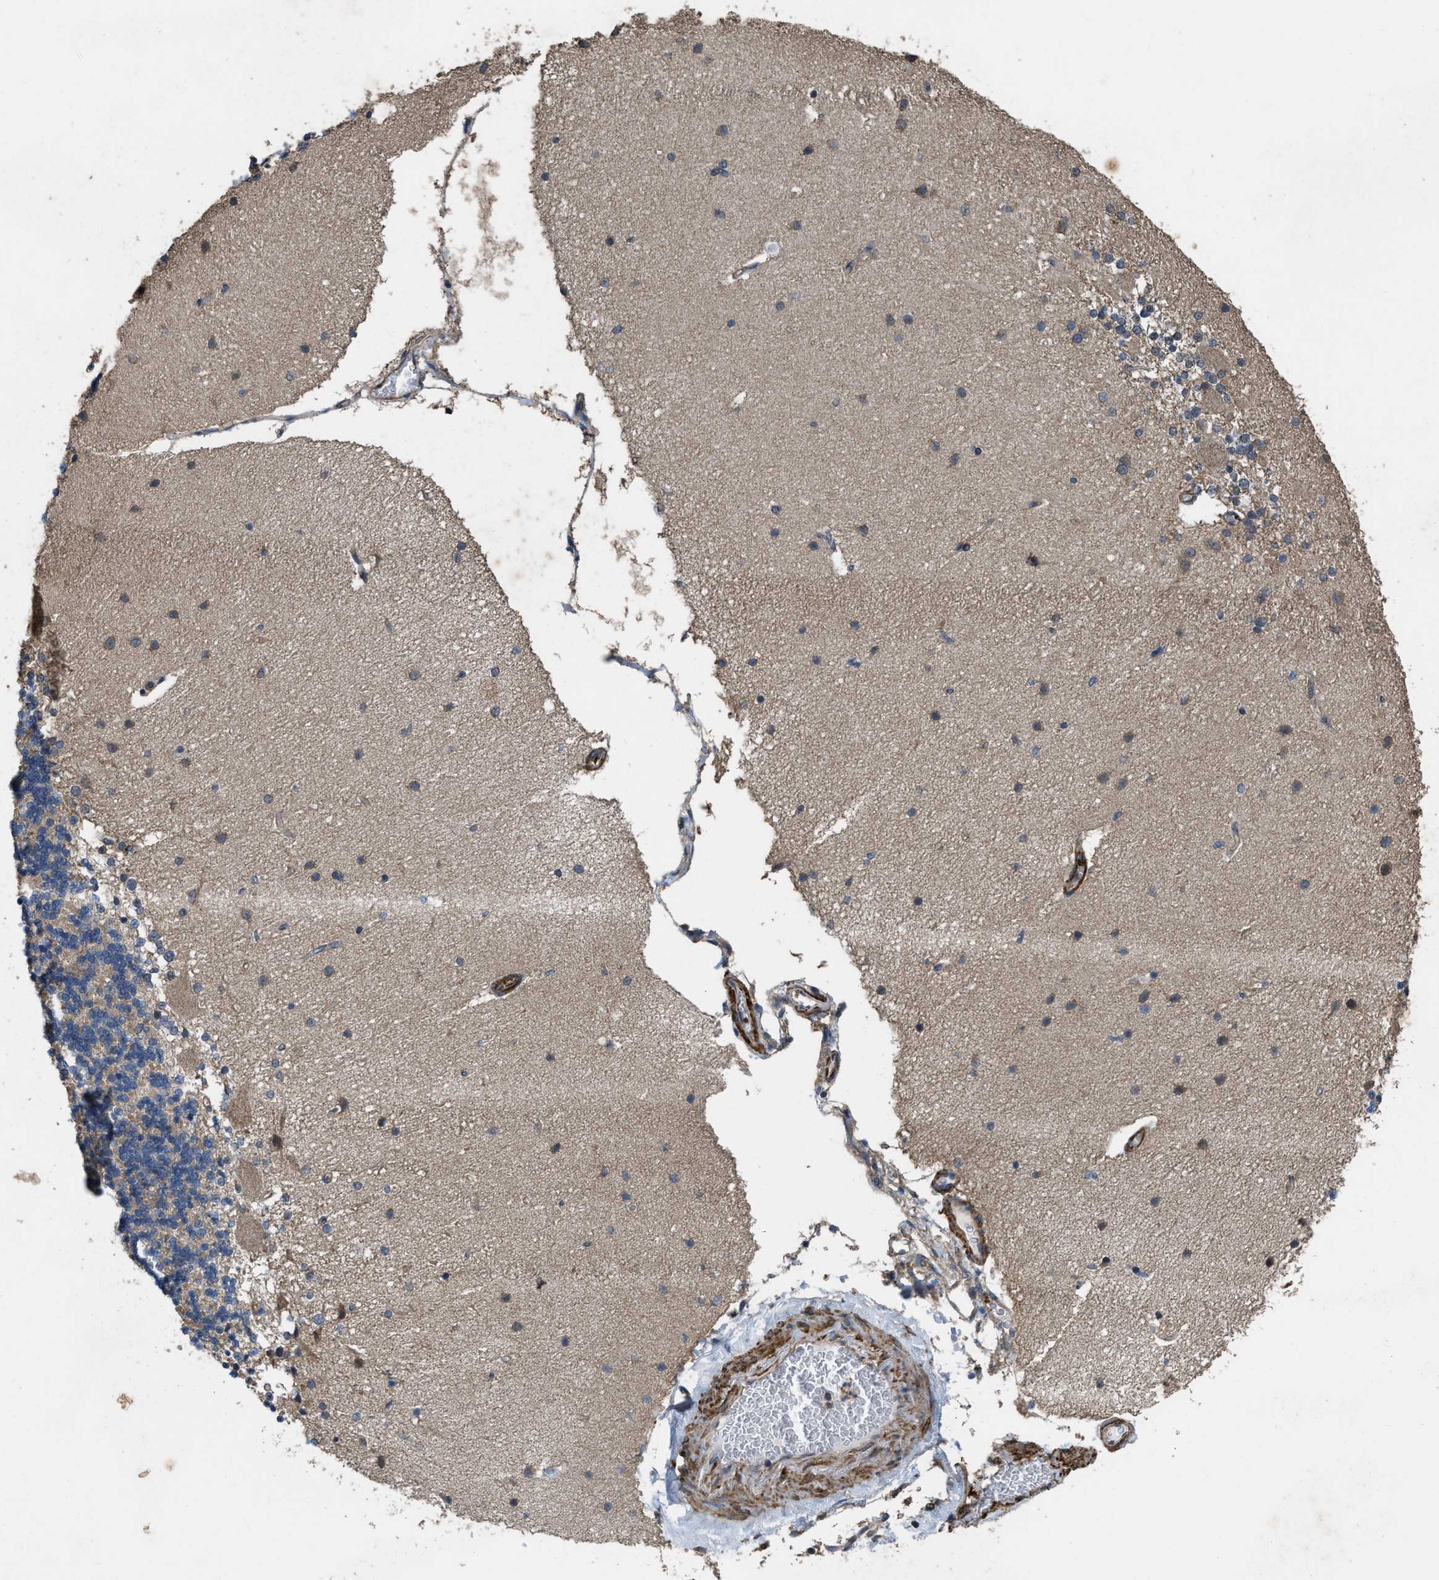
{"staining": {"intensity": "weak", "quantity": "<25%", "location": "cytoplasmic/membranous"}, "tissue": "cerebellum", "cell_type": "Cells in granular layer", "image_type": "normal", "snomed": [{"axis": "morphology", "description": "Normal tissue, NOS"}, {"axis": "topography", "description": "Cerebellum"}], "caption": "Immunohistochemistry (IHC) of normal cerebellum displays no positivity in cells in granular layer.", "gene": "ARL6", "patient": {"sex": "female", "age": 54}}